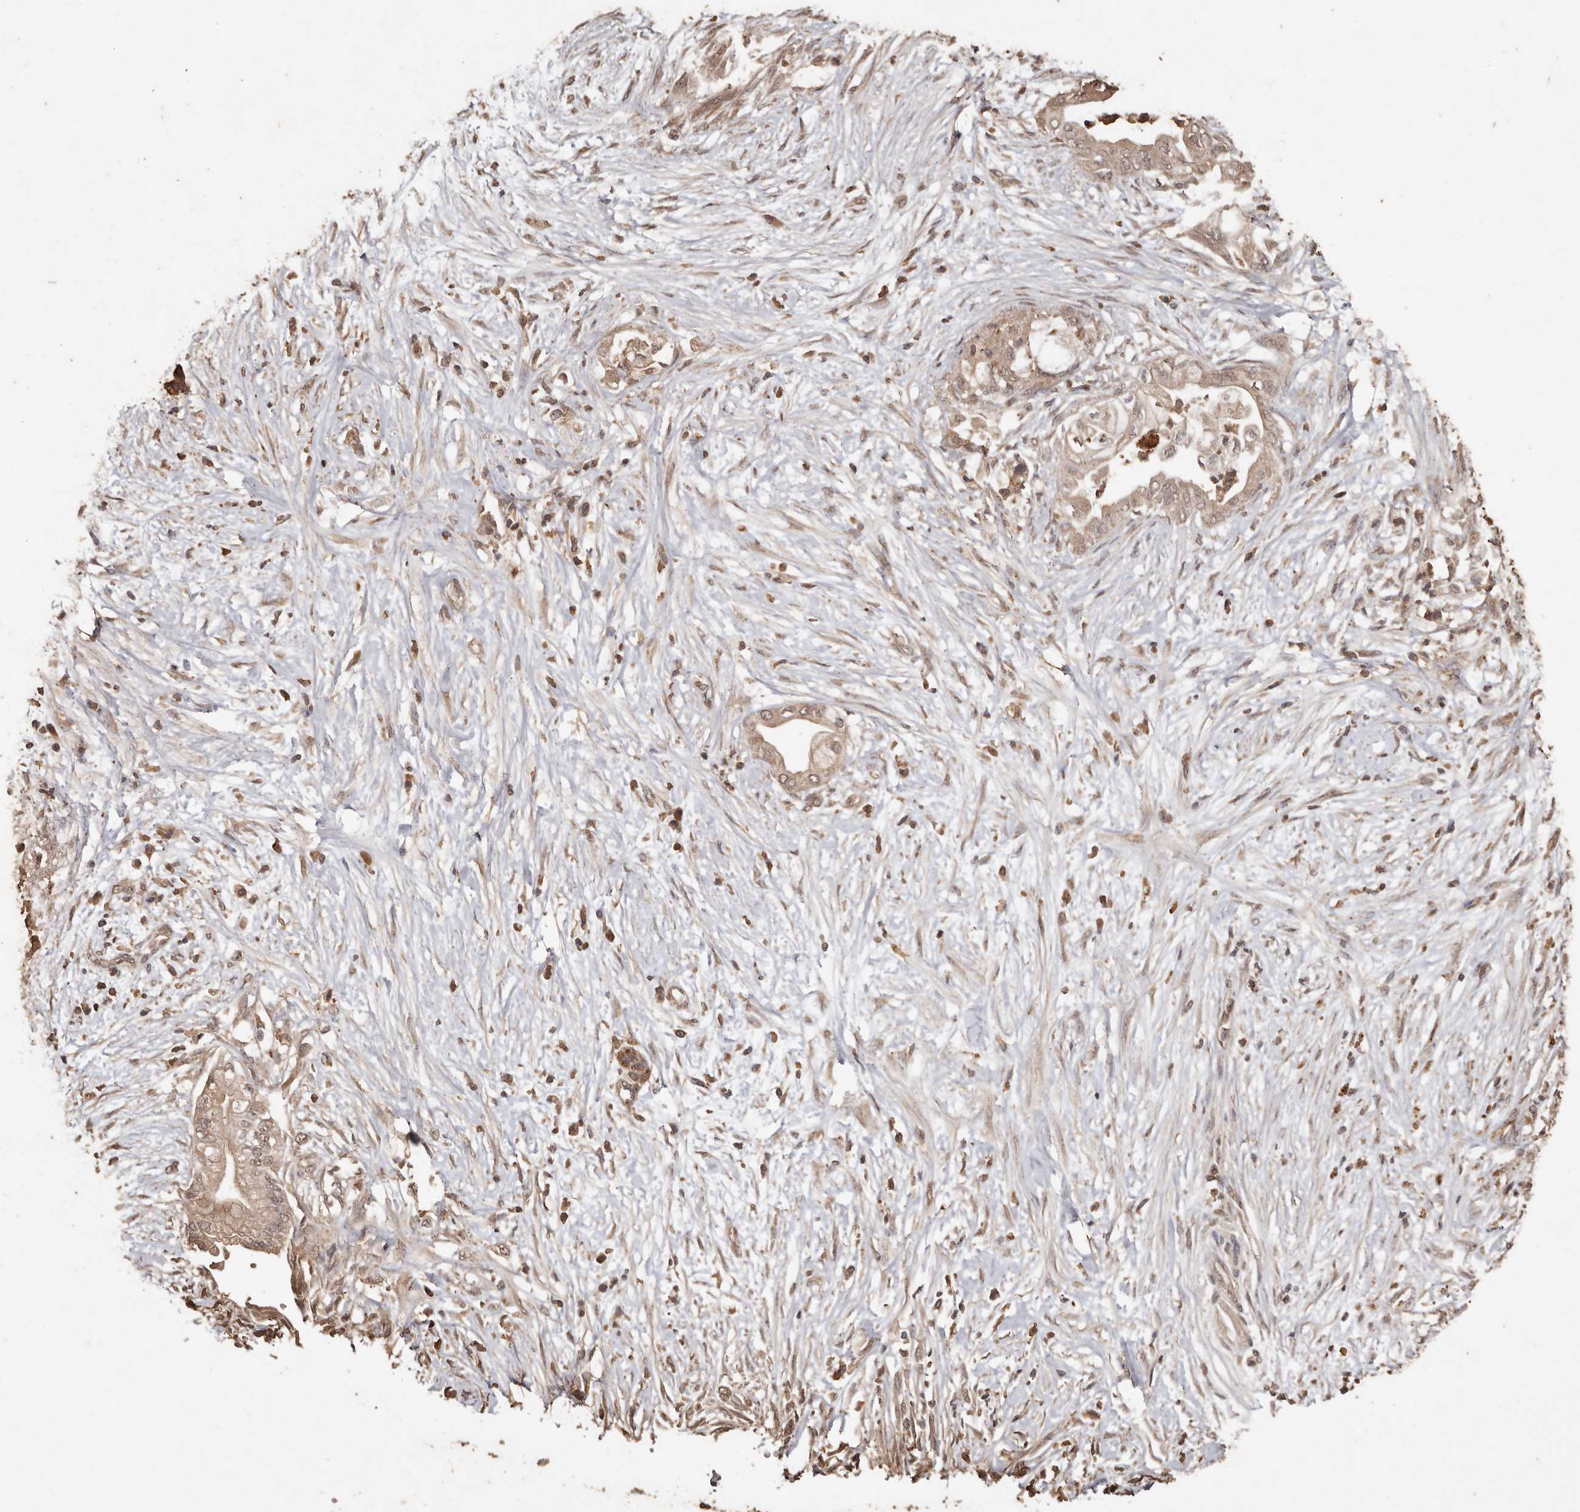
{"staining": {"intensity": "weak", "quantity": ">75%", "location": "cytoplasmic/membranous"}, "tissue": "pancreatic cancer", "cell_type": "Tumor cells", "image_type": "cancer", "snomed": [{"axis": "morphology", "description": "Normal tissue, NOS"}, {"axis": "morphology", "description": "Adenocarcinoma, NOS"}, {"axis": "topography", "description": "Pancreas"}, {"axis": "topography", "description": "Duodenum"}], "caption": "A brown stain shows weak cytoplasmic/membranous staining of a protein in human adenocarcinoma (pancreatic) tumor cells. The staining was performed using DAB (3,3'-diaminobenzidine) to visualize the protein expression in brown, while the nuclei were stained in blue with hematoxylin (Magnification: 20x).", "gene": "PKDCC", "patient": {"sex": "female", "age": 60}}